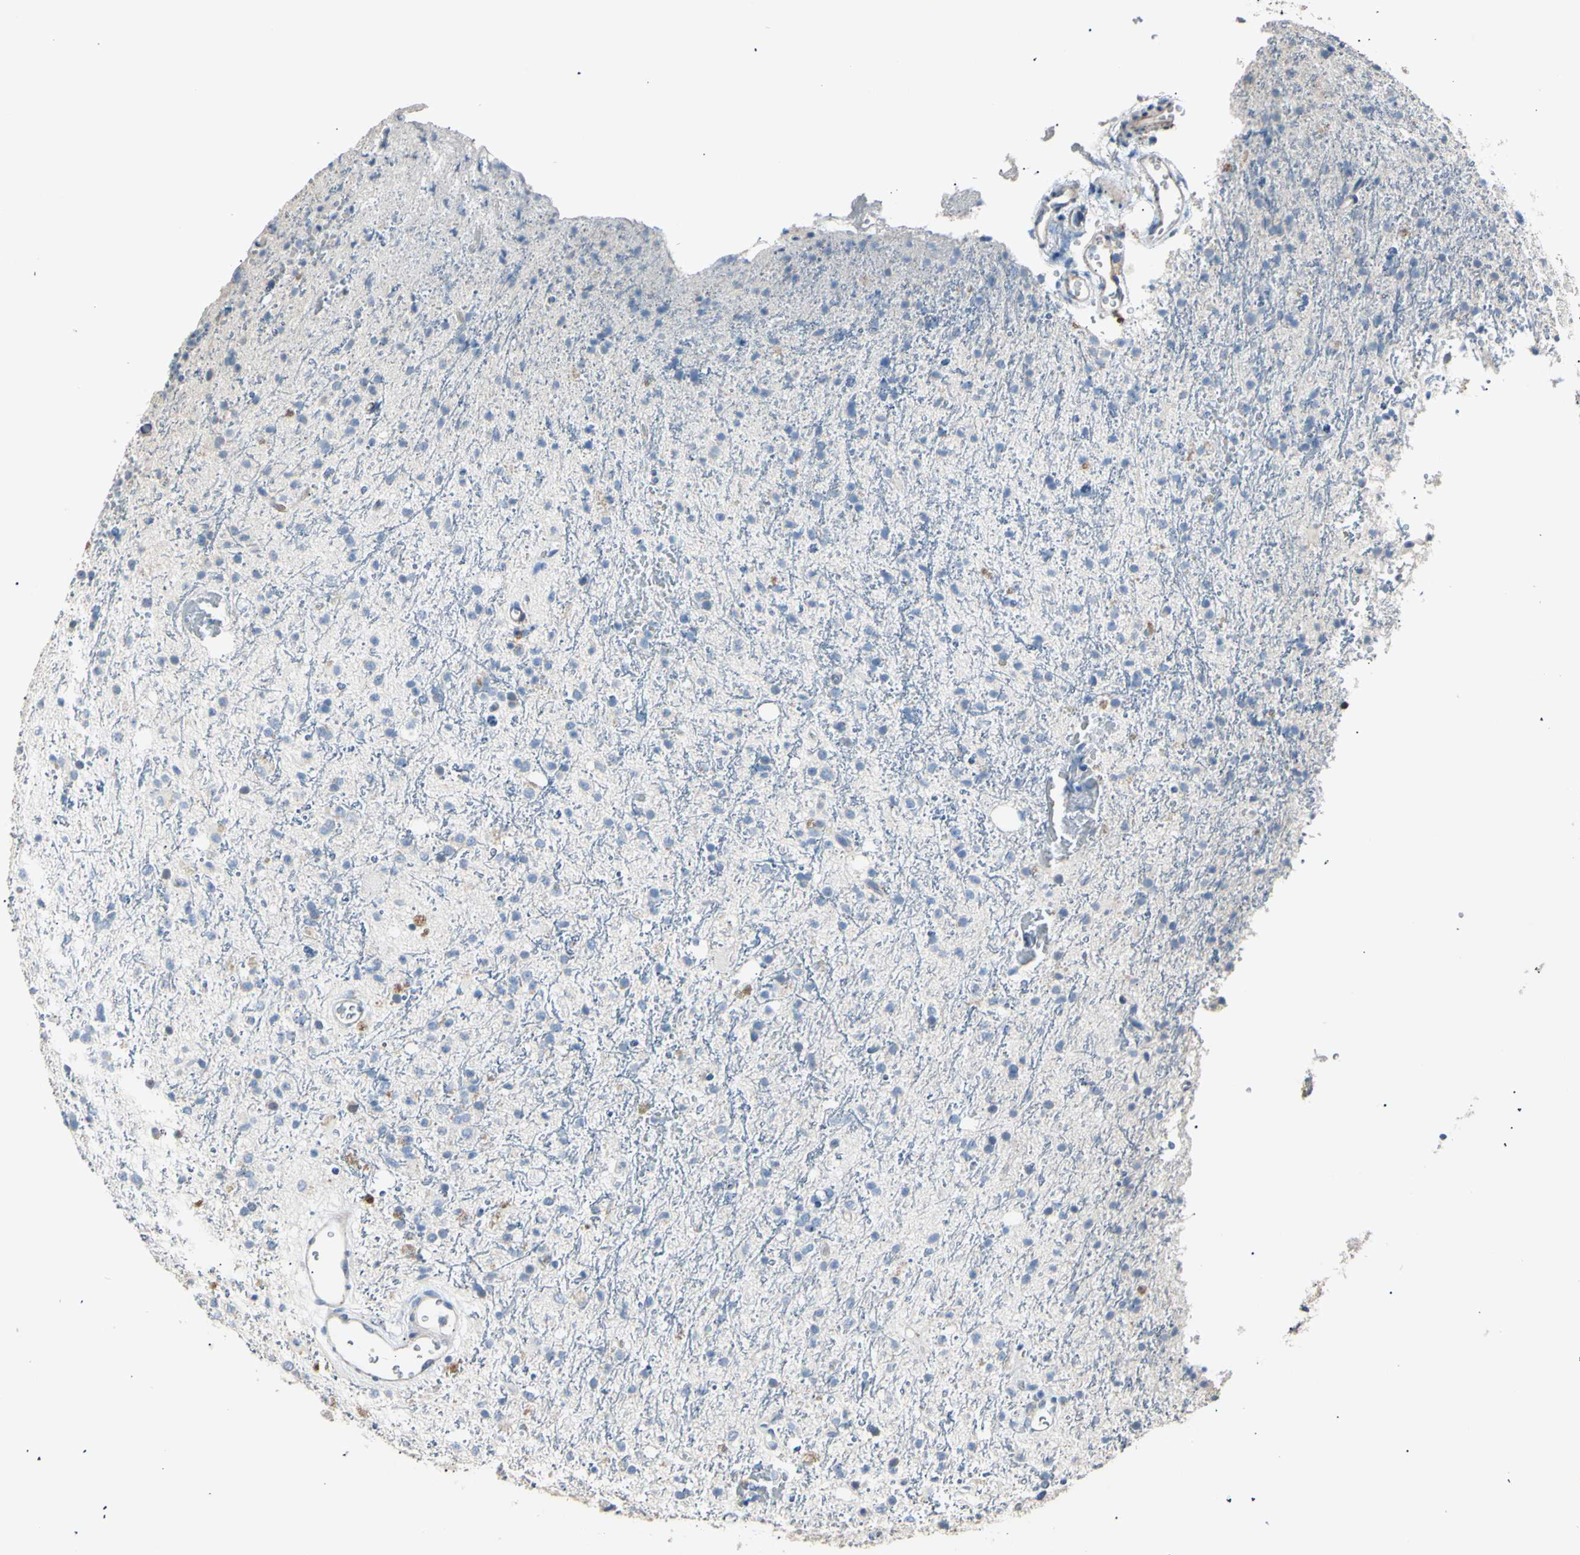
{"staining": {"intensity": "negative", "quantity": "none", "location": "none"}, "tissue": "glioma", "cell_type": "Tumor cells", "image_type": "cancer", "snomed": [{"axis": "morphology", "description": "Glioma, malignant, High grade"}, {"axis": "topography", "description": "Brain"}], "caption": "Histopathology image shows no significant protein staining in tumor cells of glioma.", "gene": "LDLR", "patient": {"sex": "male", "age": 47}}